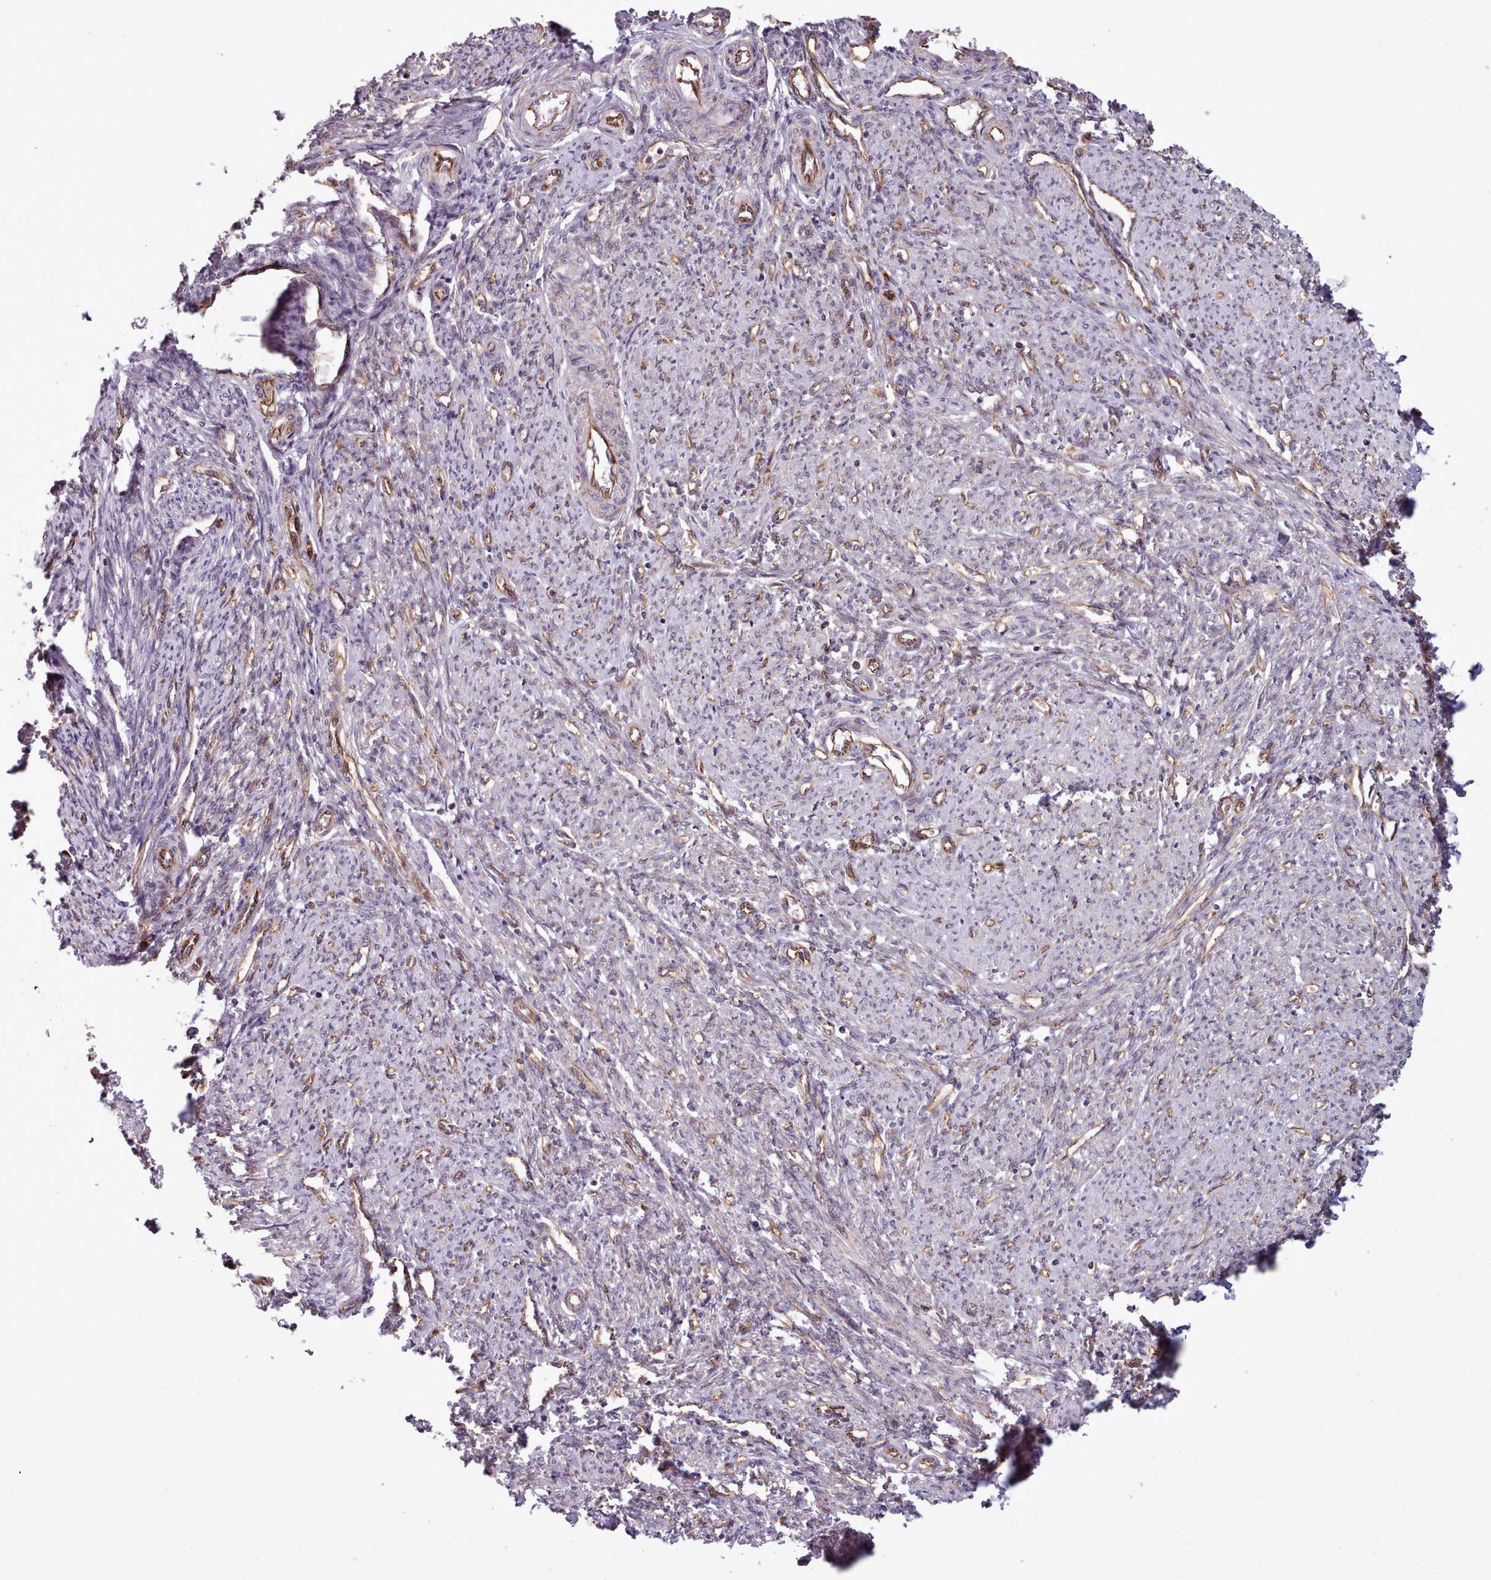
{"staining": {"intensity": "weak", "quantity": "<25%", "location": "cytoplasmic/membranous"}, "tissue": "smooth muscle", "cell_type": "Smooth muscle cells", "image_type": "normal", "snomed": [{"axis": "morphology", "description": "Normal tissue, NOS"}, {"axis": "topography", "description": "Smooth muscle"}, {"axis": "topography", "description": "Uterus"}], "caption": "This is an immunohistochemistry photomicrograph of normal human smooth muscle. There is no expression in smooth muscle cells.", "gene": "MRPL46", "patient": {"sex": "female", "age": 59}}